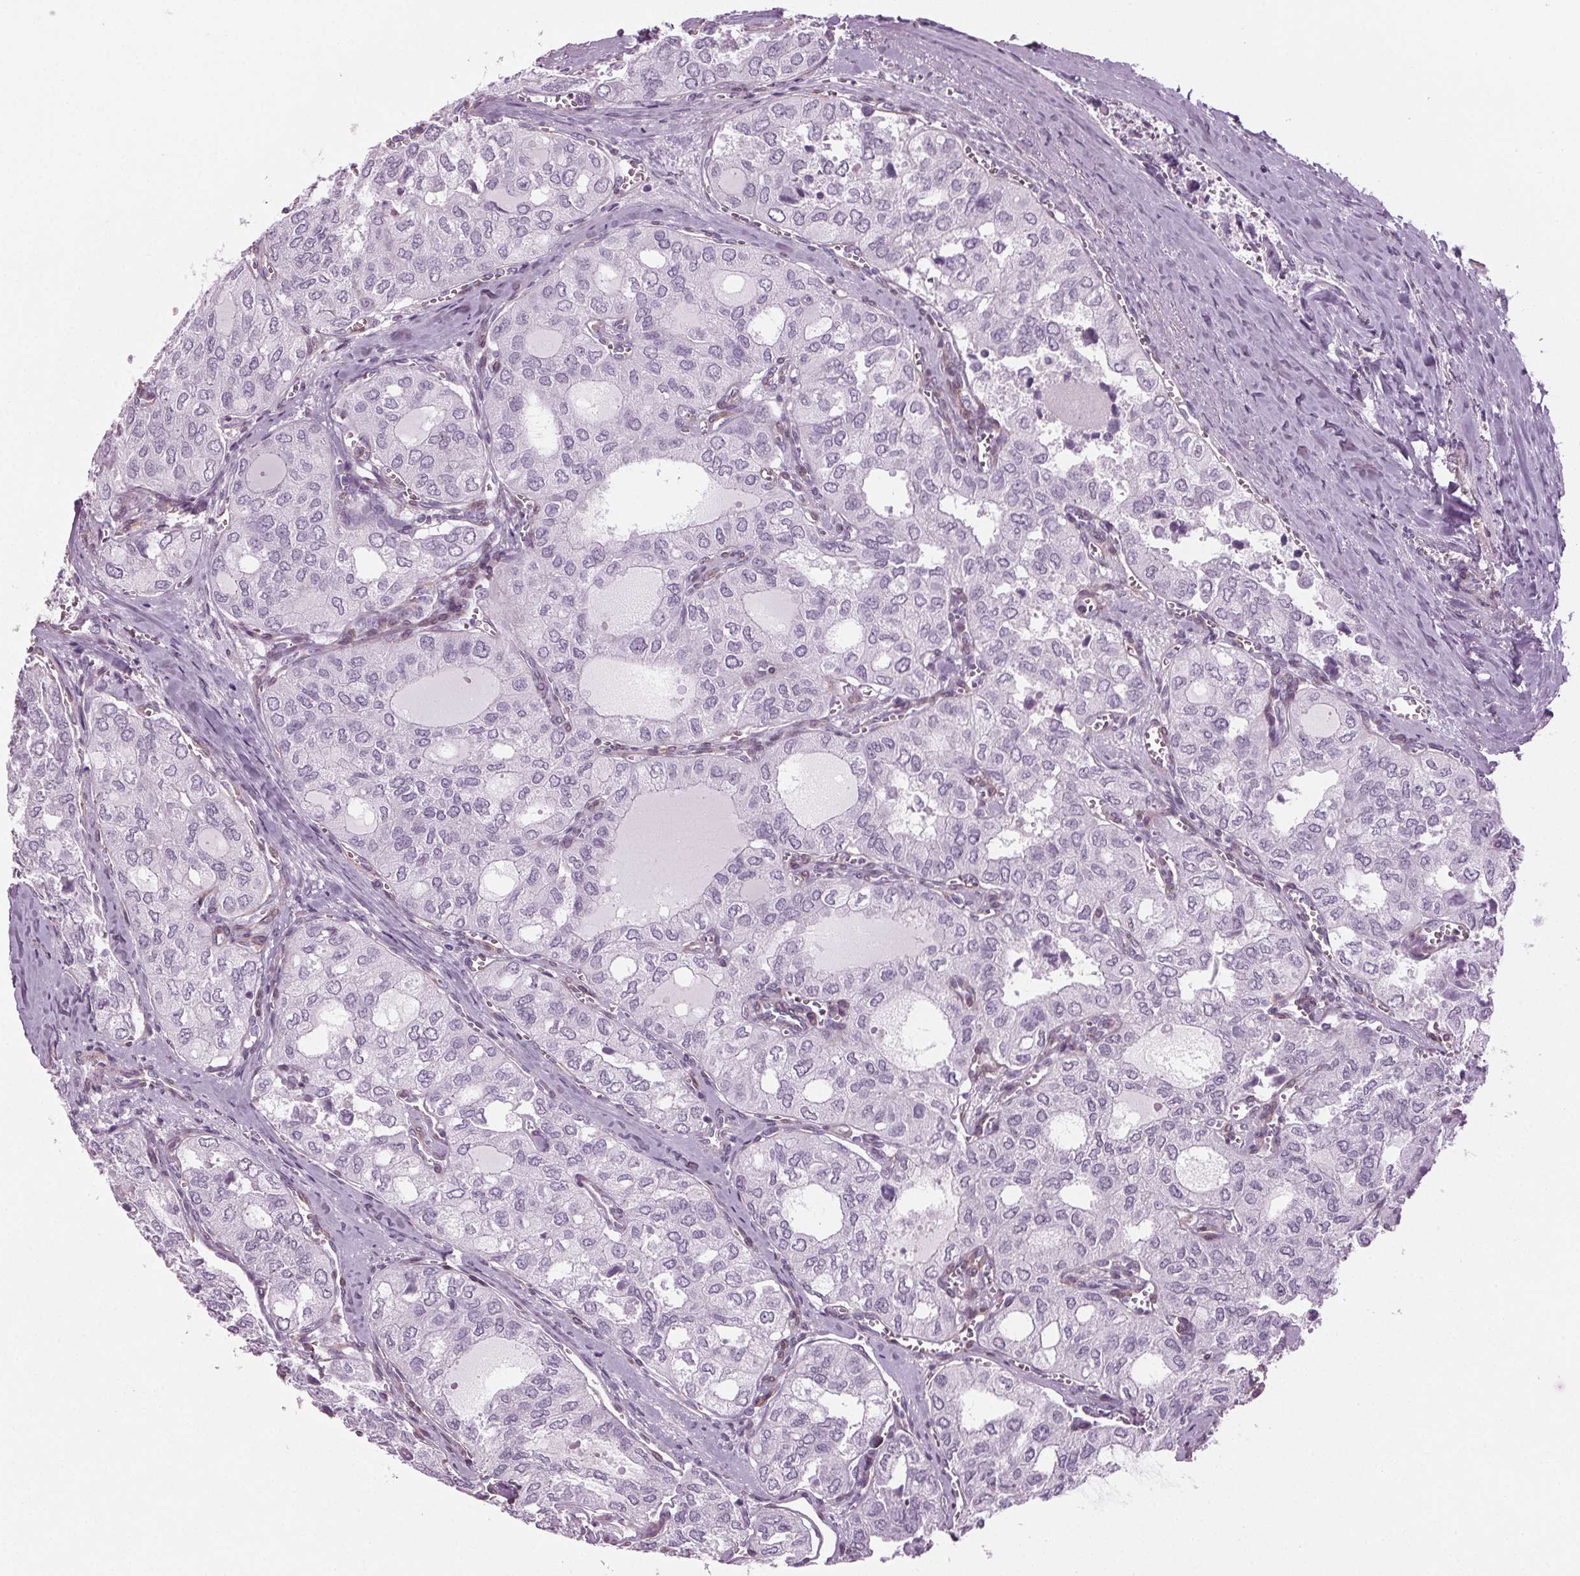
{"staining": {"intensity": "negative", "quantity": "none", "location": "none"}, "tissue": "thyroid cancer", "cell_type": "Tumor cells", "image_type": "cancer", "snomed": [{"axis": "morphology", "description": "Follicular adenoma carcinoma, NOS"}, {"axis": "topography", "description": "Thyroid gland"}], "caption": "Follicular adenoma carcinoma (thyroid) stained for a protein using immunohistochemistry demonstrates no staining tumor cells.", "gene": "BHLHE22", "patient": {"sex": "male", "age": 75}}